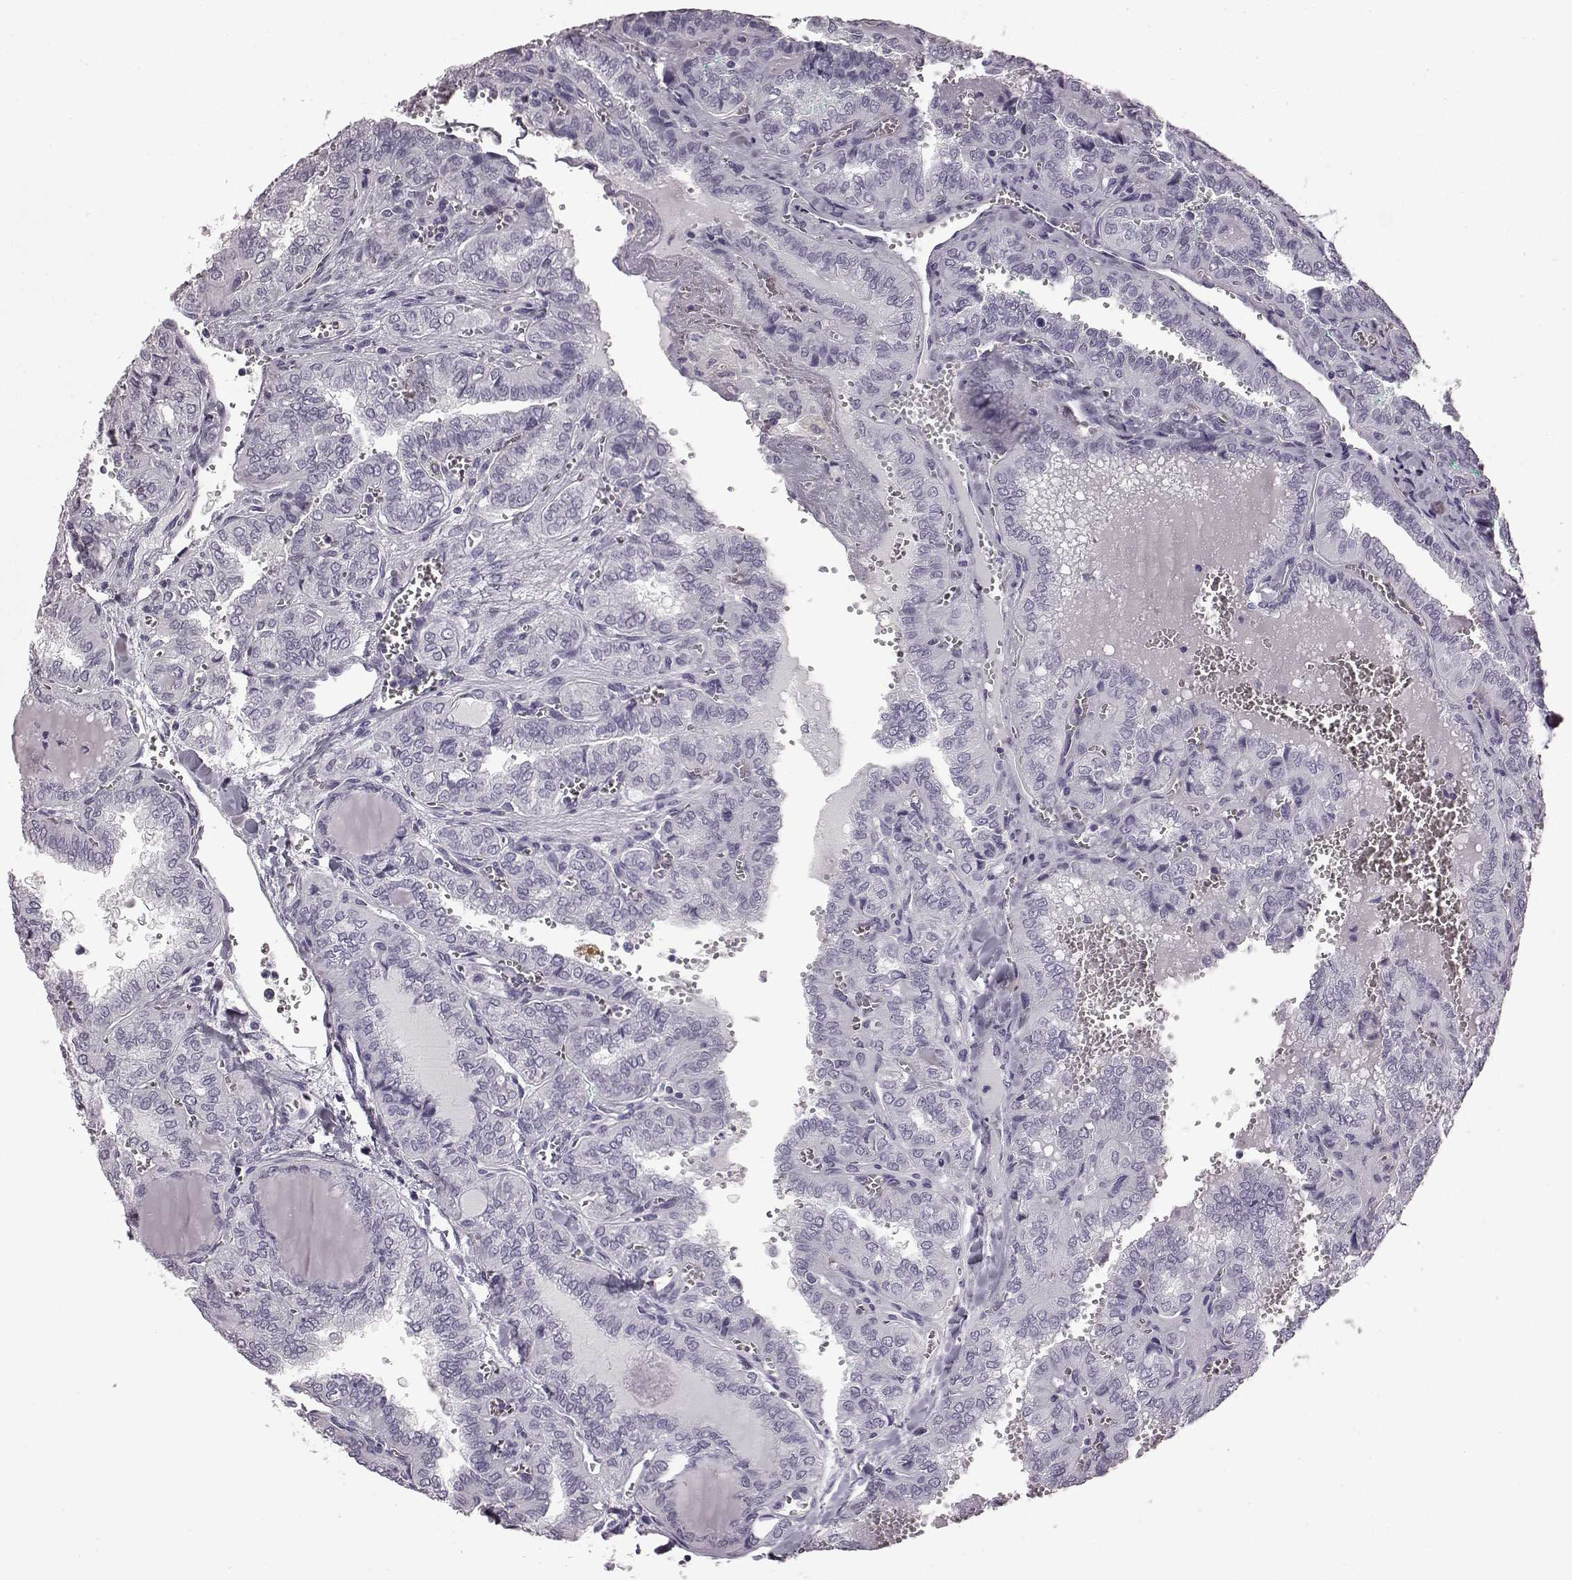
{"staining": {"intensity": "negative", "quantity": "none", "location": "none"}, "tissue": "thyroid cancer", "cell_type": "Tumor cells", "image_type": "cancer", "snomed": [{"axis": "morphology", "description": "Papillary adenocarcinoma, NOS"}, {"axis": "topography", "description": "Thyroid gland"}], "caption": "This is an IHC image of thyroid papillary adenocarcinoma. There is no staining in tumor cells.", "gene": "AIPL1", "patient": {"sex": "female", "age": 41}}